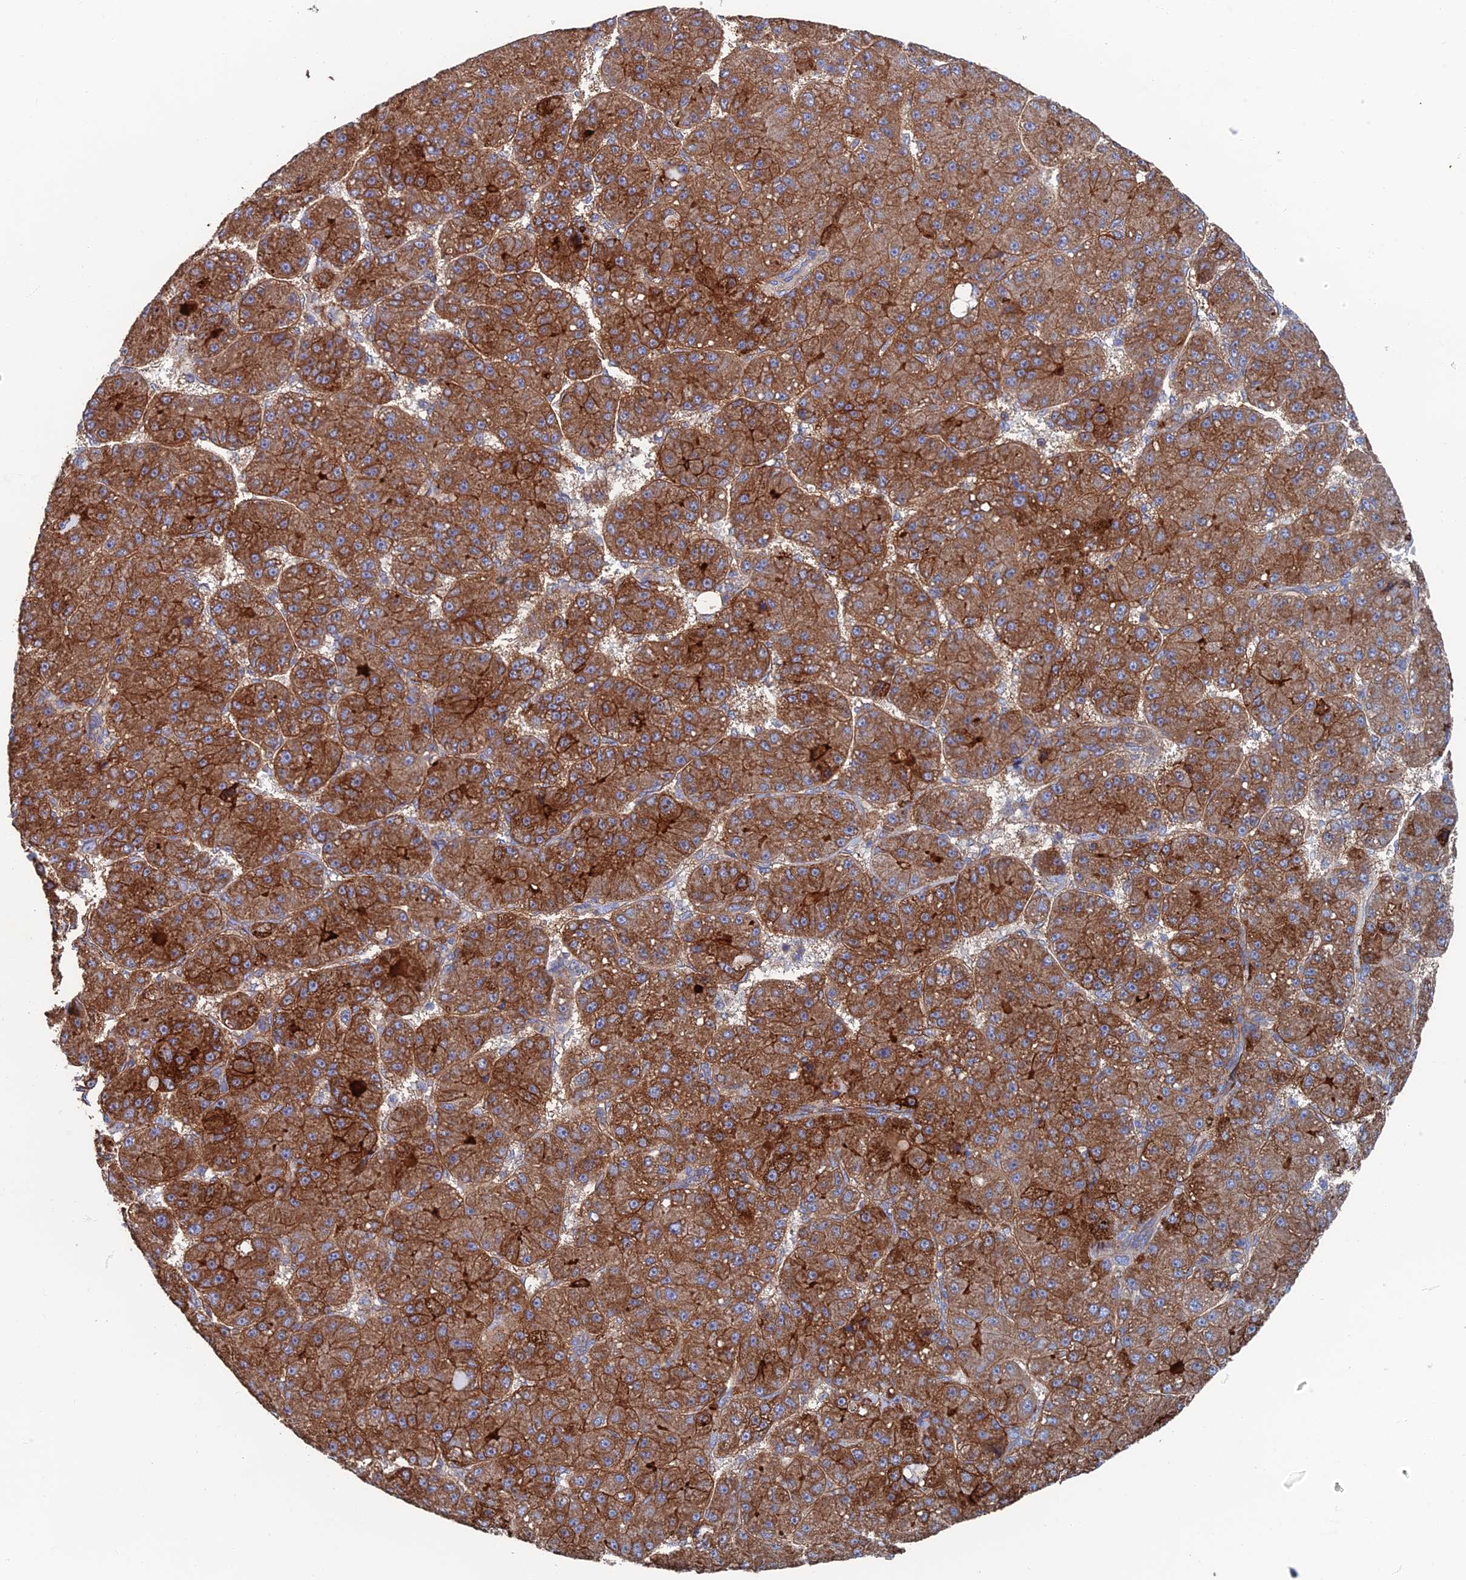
{"staining": {"intensity": "moderate", "quantity": ">75%", "location": "cytoplasmic/membranous"}, "tissue": "liver cancer", "cell_type": "Tumor cells", "image_type": "cancer", "snomed": [{"axis": "morphology", "description": "Carcinoma, Hepatocellular, NOS"}, {"axis": "topography", "description": "Liver"}], "caption": "This micrograph exhibits immunohistochemistry (IHC) staining of liver hepatocellular carcinoma, with medium moderate cytoplasmic/membranous positivity in about >75% of tumor cells.", "gene": "SNX11", "patient": {"sex": "male", "age": 67}}